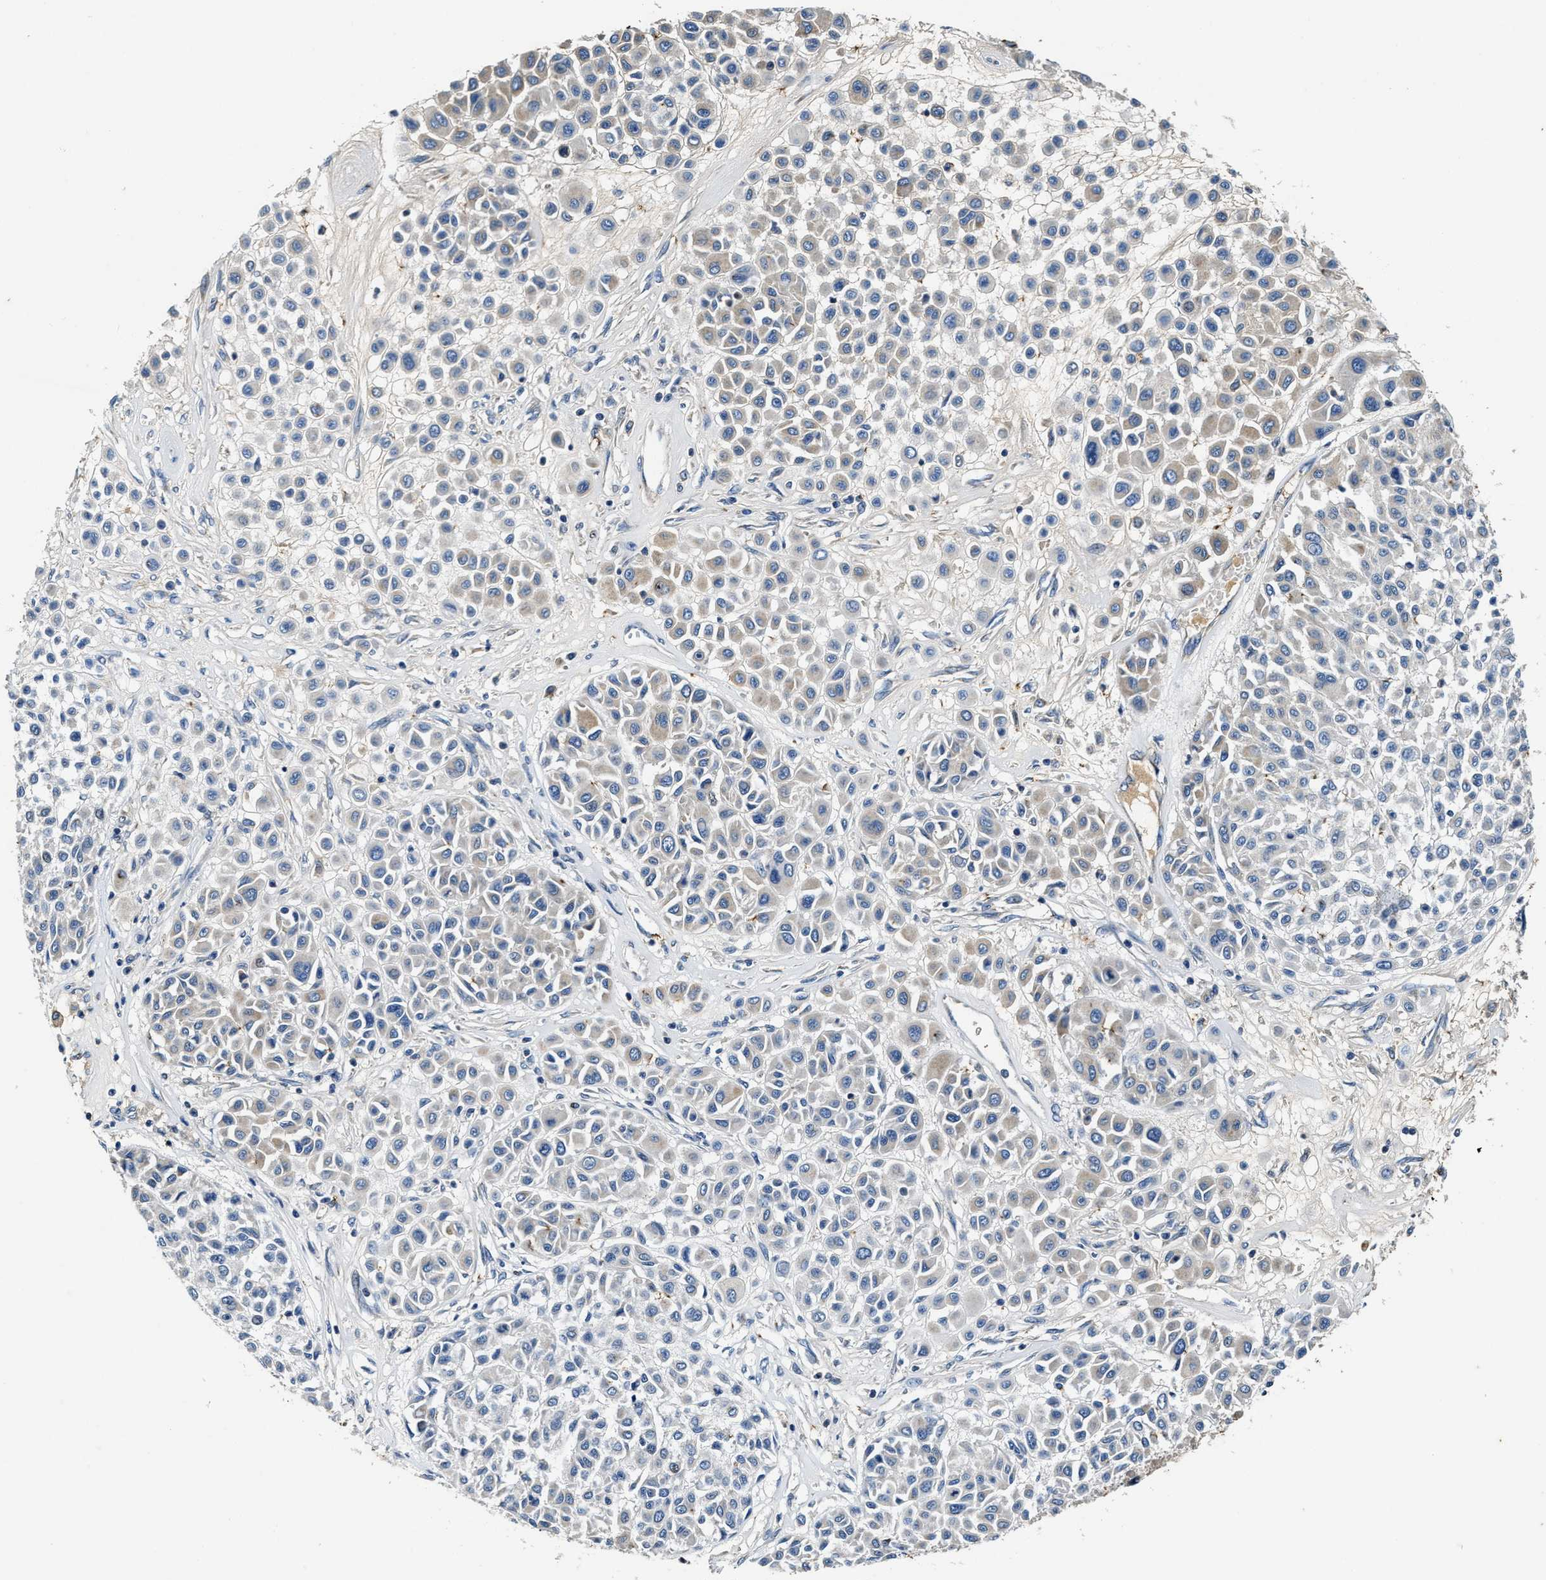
{"staining": {"intensity": "weak", "quantity": "<25%", "location": "cytoplasmic/membranous"}, "tissue": "melanoma", "cell_type": "Tumor cells", "image_type": "cancer", "snomed": [{"axis": "morphology", "description": "Malignant melanoma, Metastatic site"}, {"axis": "topography", "description": "Soft tissue"}], "caption": "Tumor cells are negative for brown protein staining in malignant melanoma (metastatic site).", "gene": "SLC25A25", "patient": {"sex": "male", "age": 41}}